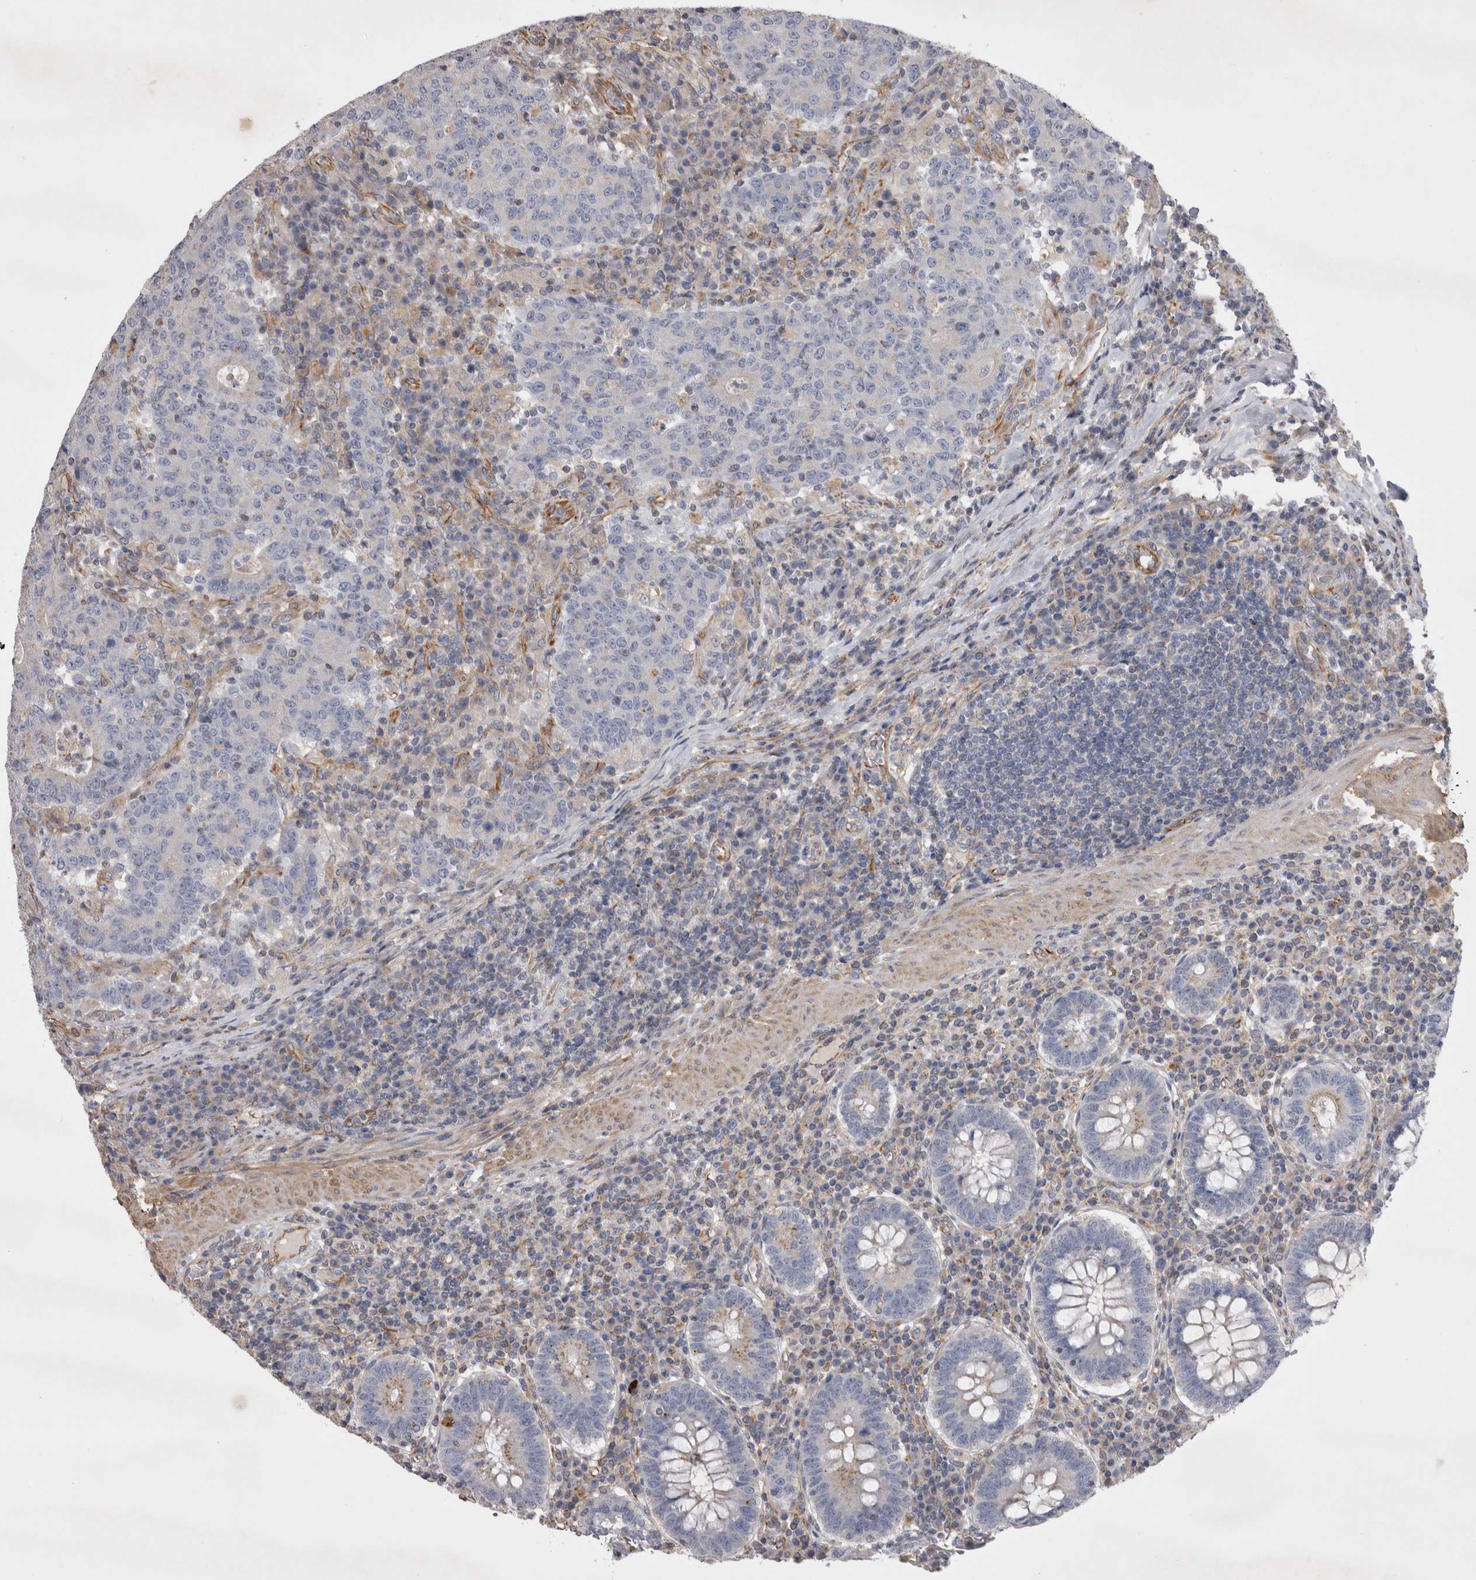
{"staining": {"intensity": "weak", "quantity": "<25%", "location": "cytoplasmic/membranous"}, "tissue": "colorectal cancer", "cell_type": "Tumor cells", "image_type": "cancer", "snomed": [{"axis": "morphology", "description": "Adenocarcinoma, NOS"}, {"axis": "topography", "description": "Colon"}], "caption": "Immunohistochemistry (IHC) image of human colorectal cancer (adenocarcinoma) stained for a protein (brown), which exhibits no positivity in tumor cells.", "gene": "STRADB", "patient": {"sex": "female", "age": 75}}